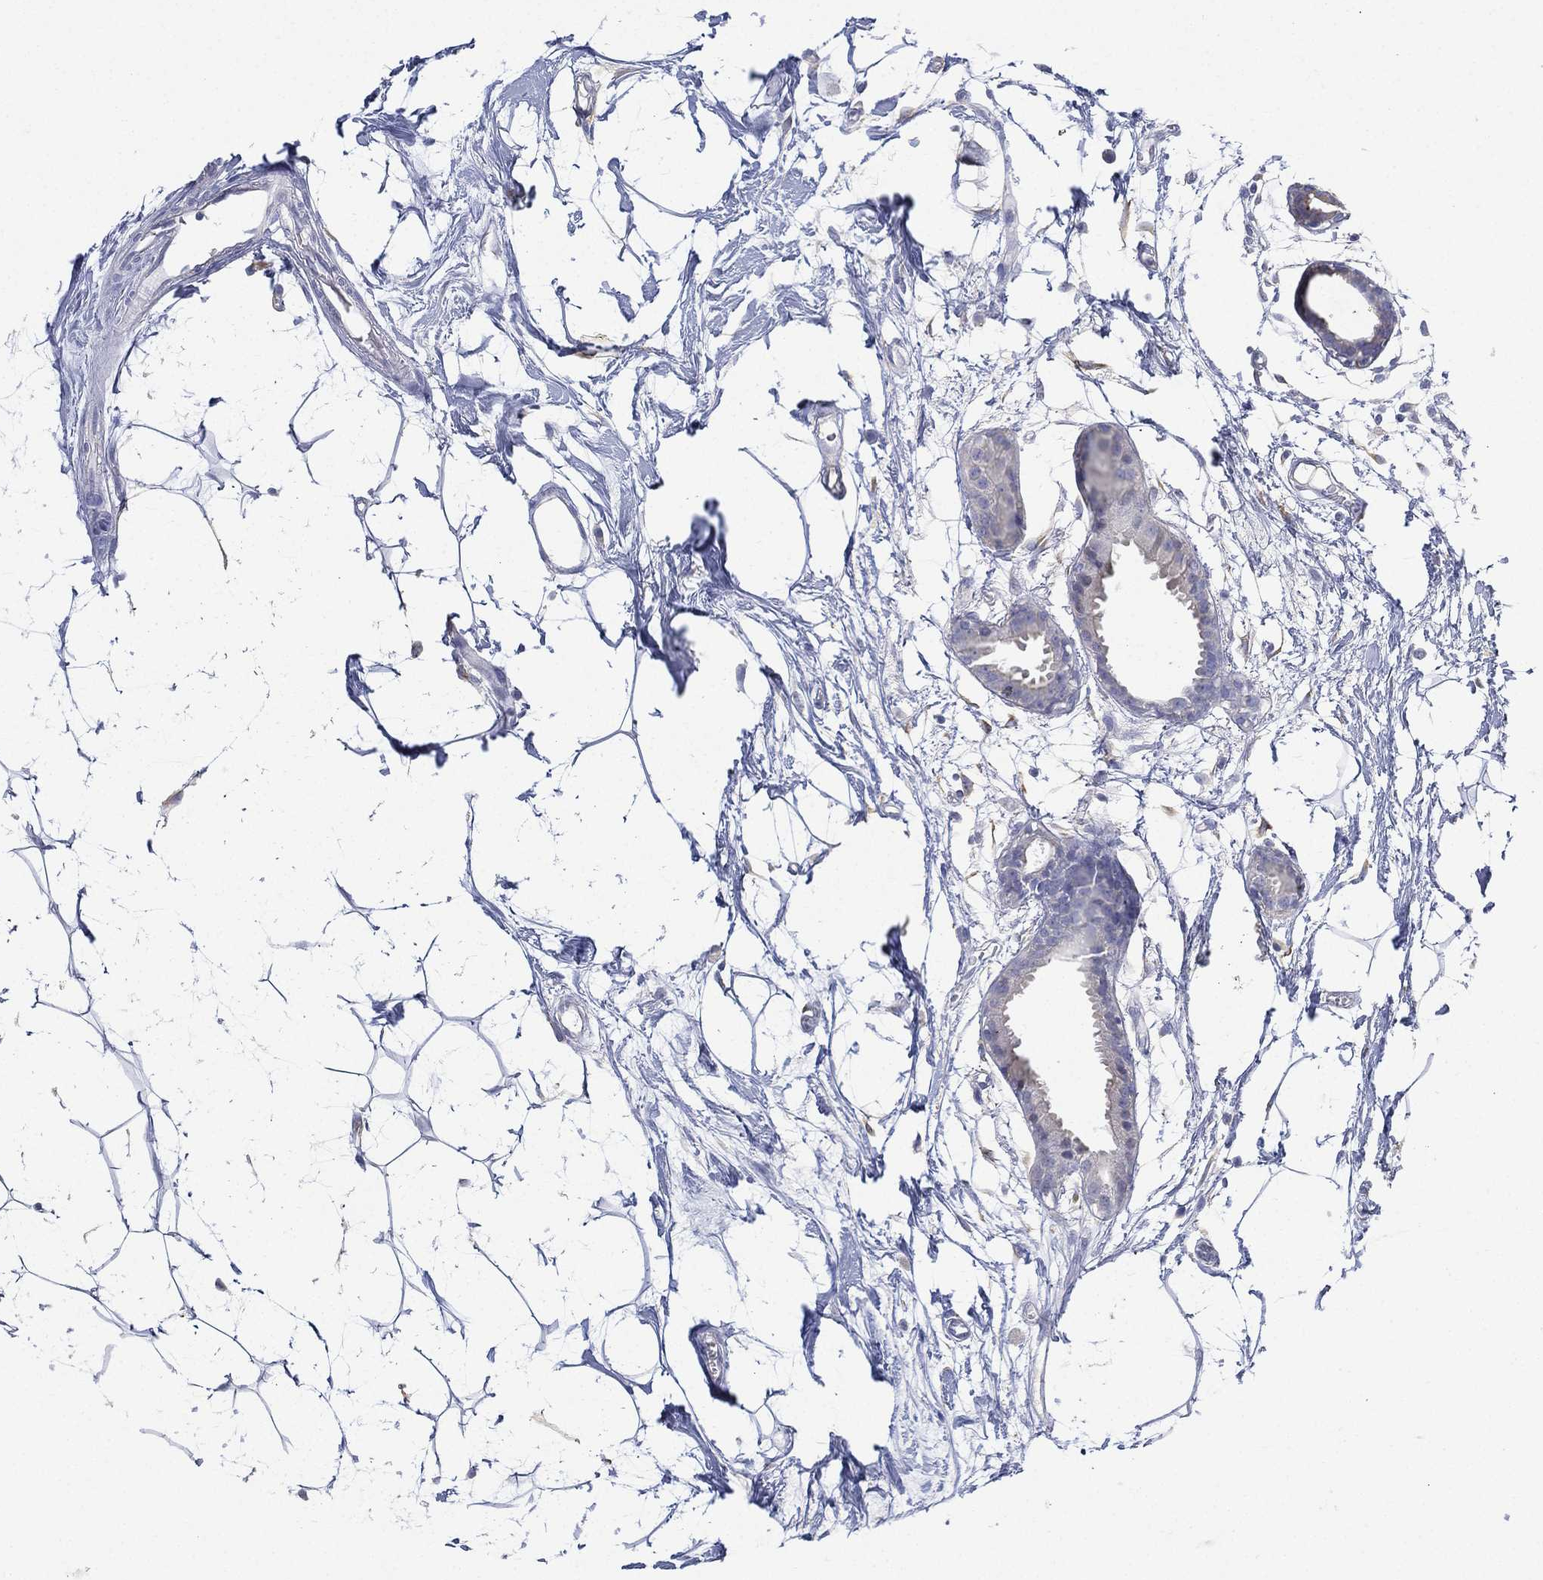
{"staining": {"intensity": "negative", "quantity": "none", "location": "none"}, "tissue": "breast cancer", "cell_type": "Tumor cells", "image_type": "cancer", "snomed": [{"axis": "morphology", "description": "Normal tissue, NOS"}, {"axis": "morphology", "description": "Duct carcinoma"}, {"axis": "topography", "description": "Breast"}], "caption": "DAB immunohistochemical staining of human breast infiltrating ductal carcinoma displays no significant expression in tumor cells.", "gene": "FMO1", "patient": {"sex": "female", "age": 40}}